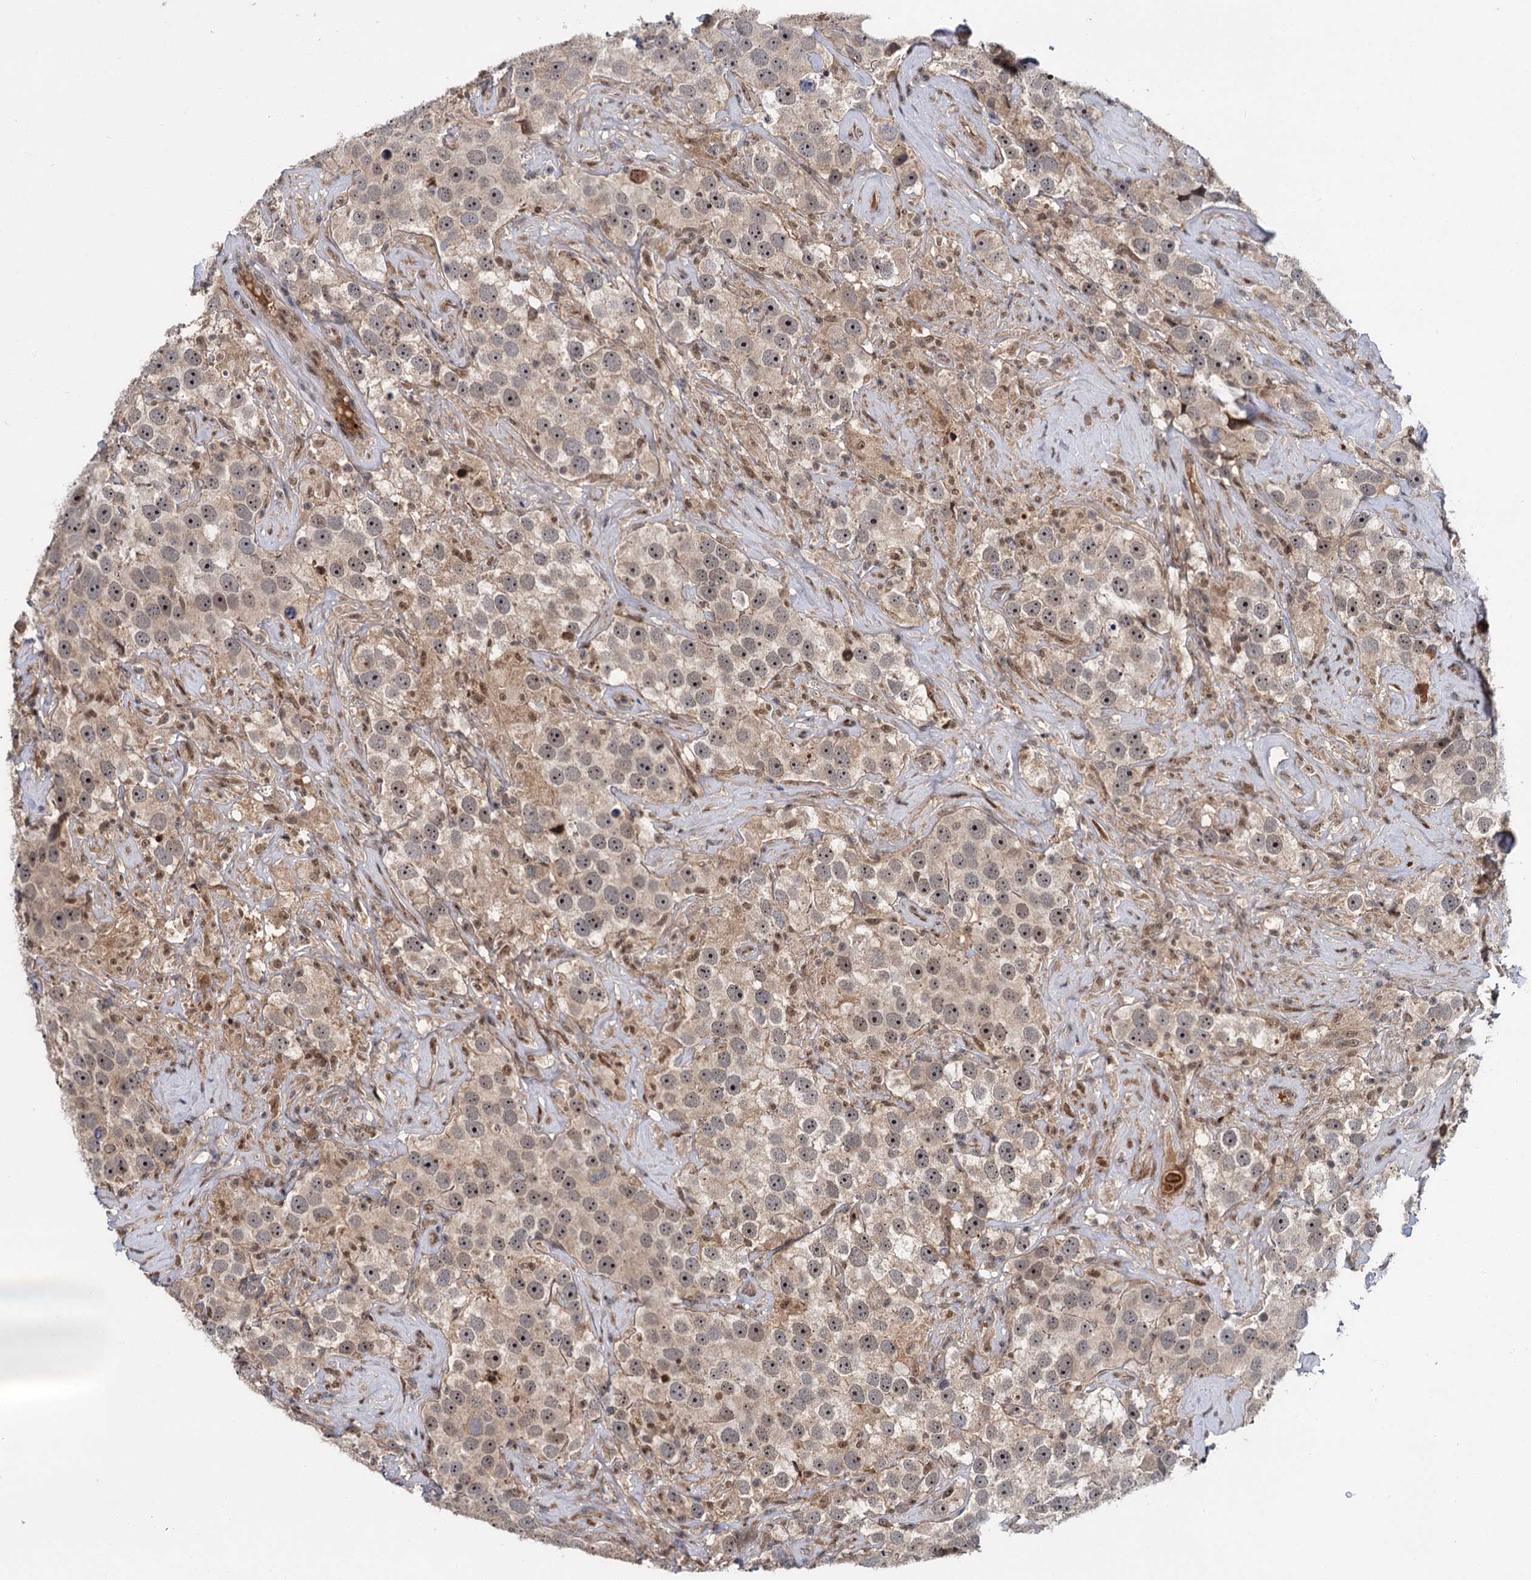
{"staining": {"intensity": "negative", "quantity": "none", "location": "none"}, "tissue": "testis cancer", "cell_type": "Tumor cells", "image_type": "cancer", "snomed": [{"axis": "morphology", "description": "Seminoma, NOS"}, {"axis": "topography", "description": "Testis"}], "caption": "An IHC micrograph of testis seminoma is shown. There is no staining in tumor cells of testis seminoma.", "gene": "MBD6", "patient": {"sex": "male", "age": 49}}